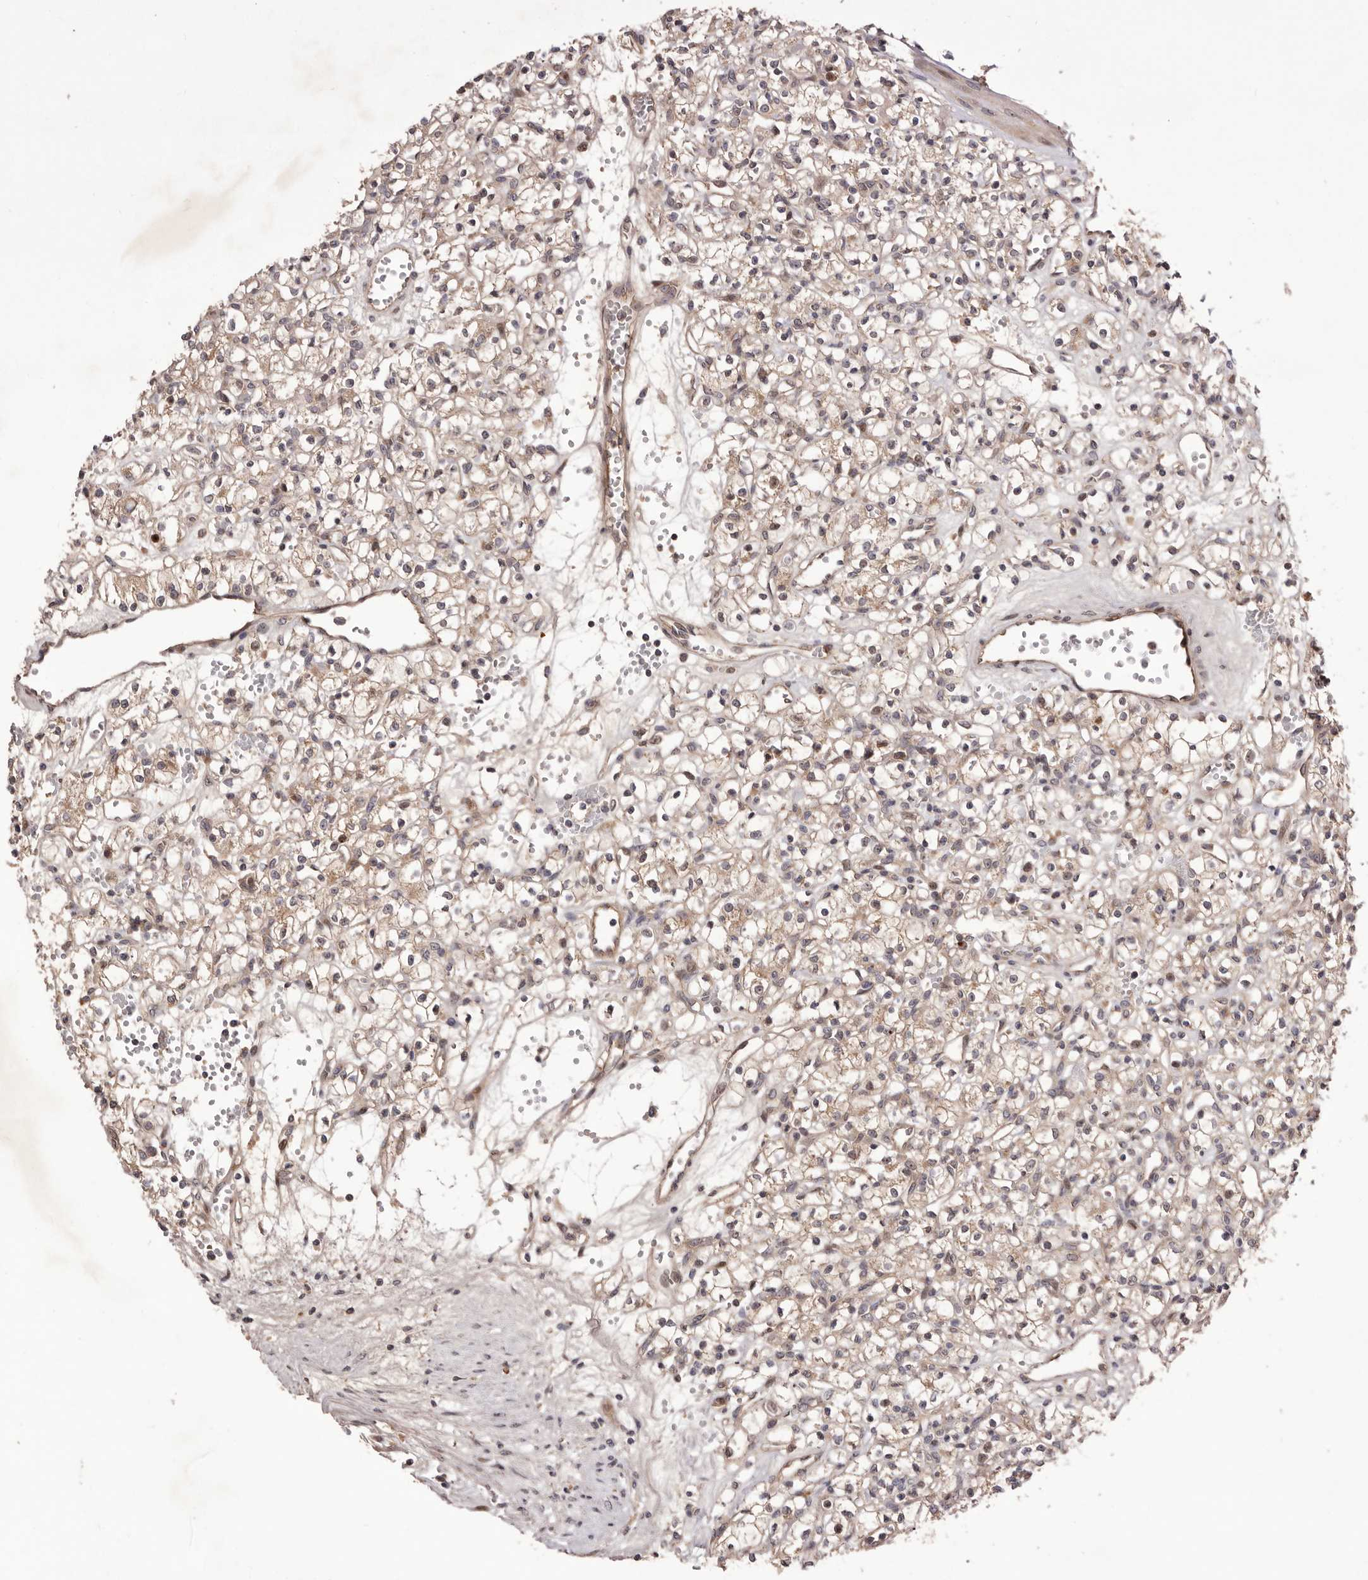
{"staining": {"intensity": "weak", "quantity": ">75%", "location": "cytoplasmic/membranous"}, "tissue": "renal cancer", "cell_type": "Tumor cells", "image_type": "cancer", "snomed": [{"axis": "morphology", "description": "Adenocarcinoma, NOS"}, {"axis": "topography", "description": "Kidney"}], "caption": "Brown immunohistochemical staining in renal cancer shows weak cytoplasmic/membranous staining in approximately >75% of tumor cells. (DAB (3,3'-diaminobenzidine) IHC, brown staining for protein, blue staining for nuclei).", "gene": "DOP1A", "patient": {"sex": "female", "age": 59}}